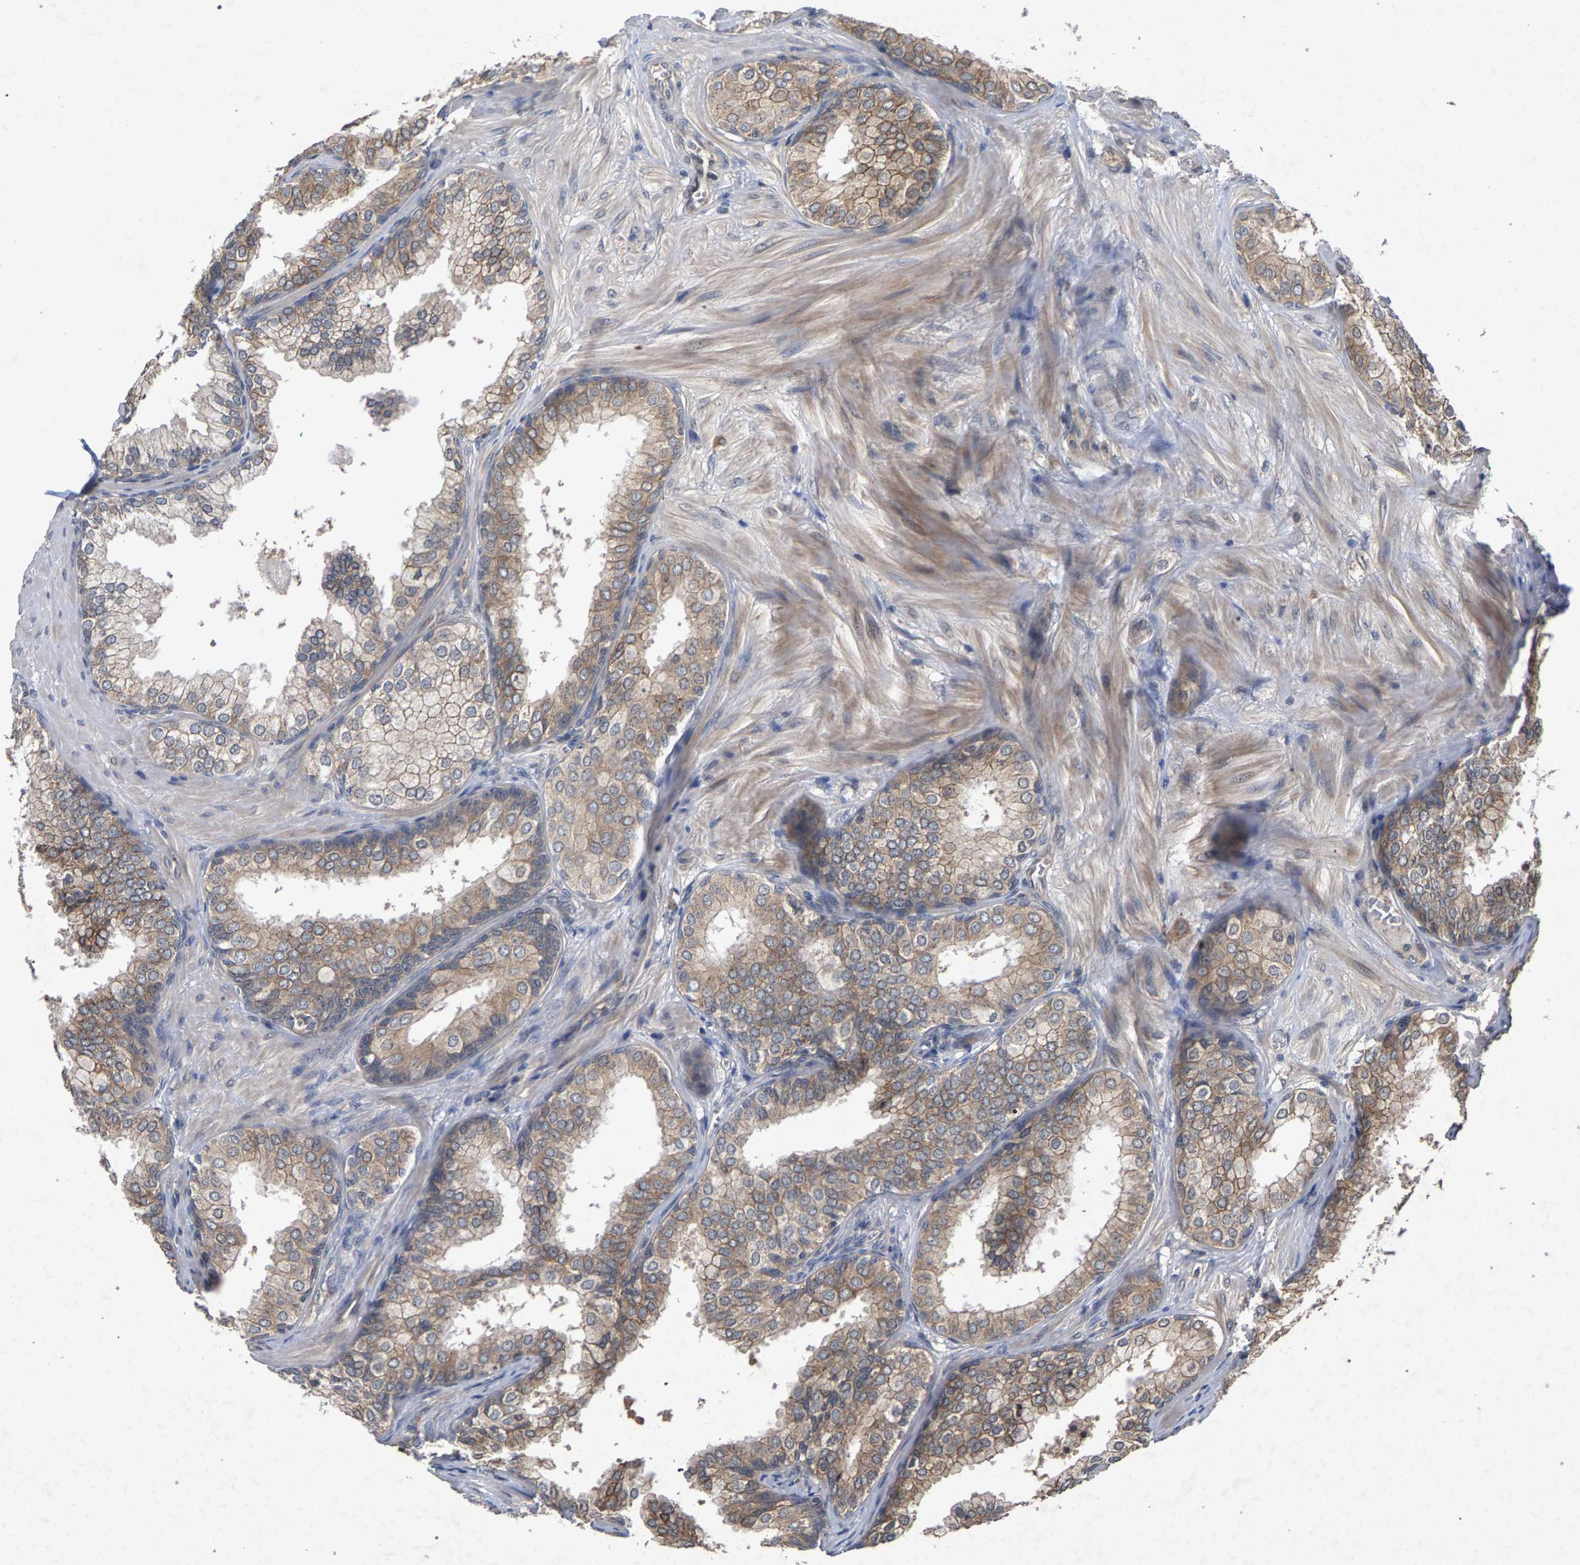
{"staining": {"intensity": "weak", "quantity": ">75%", "location": "cytoplasmic/membranous"}, "tissue": "prostate cancer", "cell_type": "Tumor cells", "image_type": "cancer", "snomed": [{"axis": "morphology", "description": "Adenocarcinoma, High grade"}, {"axis": "topography", "description": "Prostate"}], "caption": "Protein staining by IHC displays weak cytoplasmic/membranous positivity in approximately >75% of tumor cells in prostate cancer (adenocarcinoma (high-grade)). (Stains: DAB in brown, nuclei in blue, Microscopy: brightfield microscopy at high magnification).", "gene": "SLC4A4", "patient": {"sex": "male", "age": 64}}